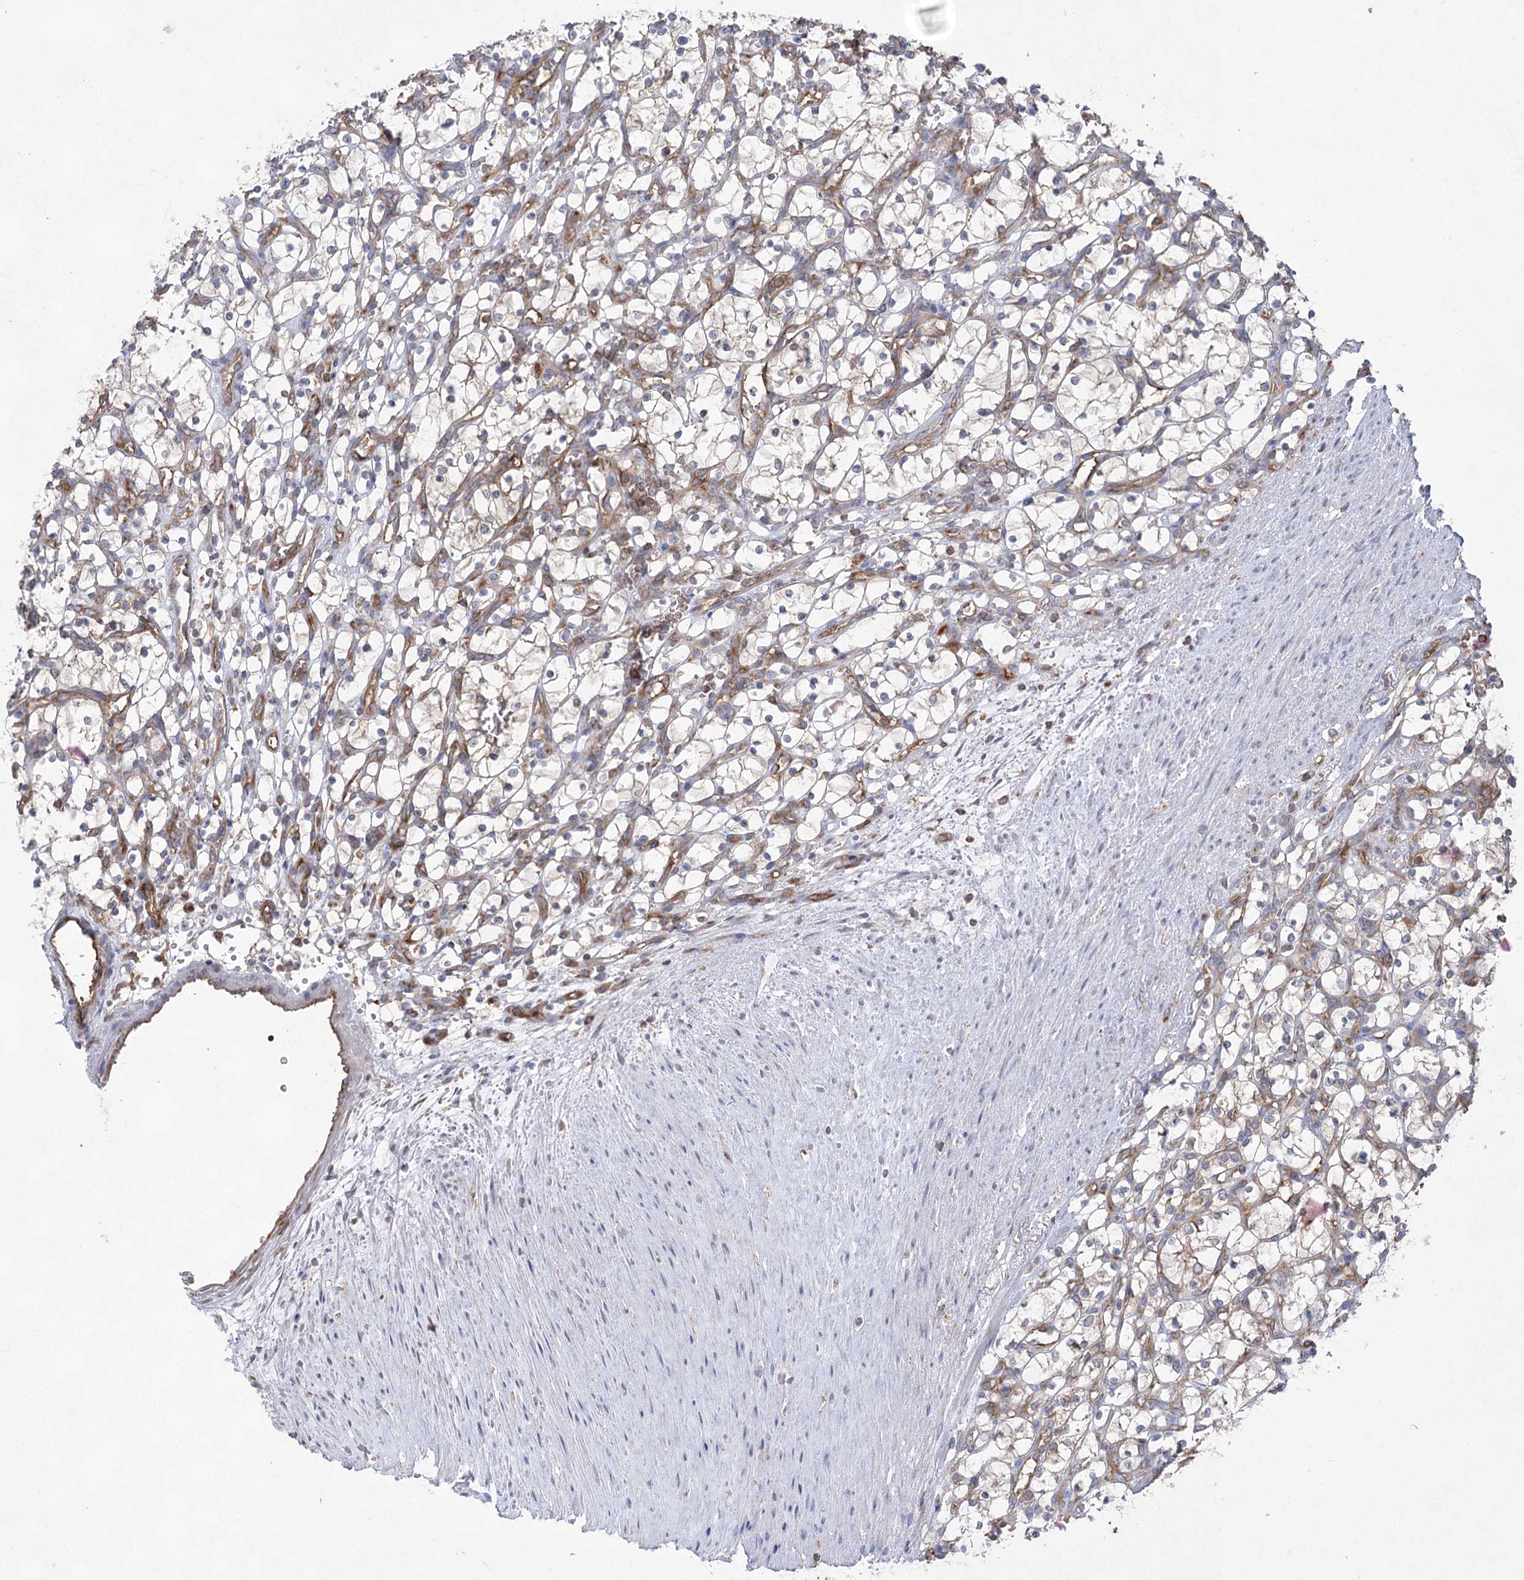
{"staining": {"intensity": "weak", "quantity": "25%-75%", "location": "cytoplasmic/membranous"}, "tissue": "renal cancer", "cell_type": "Tumor cells", "image_type": "cancer", "snomed": [{"axis": "morphology", "description": "Adenocarcinoma, NOS"}, {"axis": "topography", "description": "Kidney"}], "caption": "Brown immunohistochemical staining in renal adenocarcinoma displays weak cytoplasmic/membranous staining in approximately 25%-75% of tumor cells.", "gene": "EIF3A", "patient": {"sex": "female", "age": 69}}